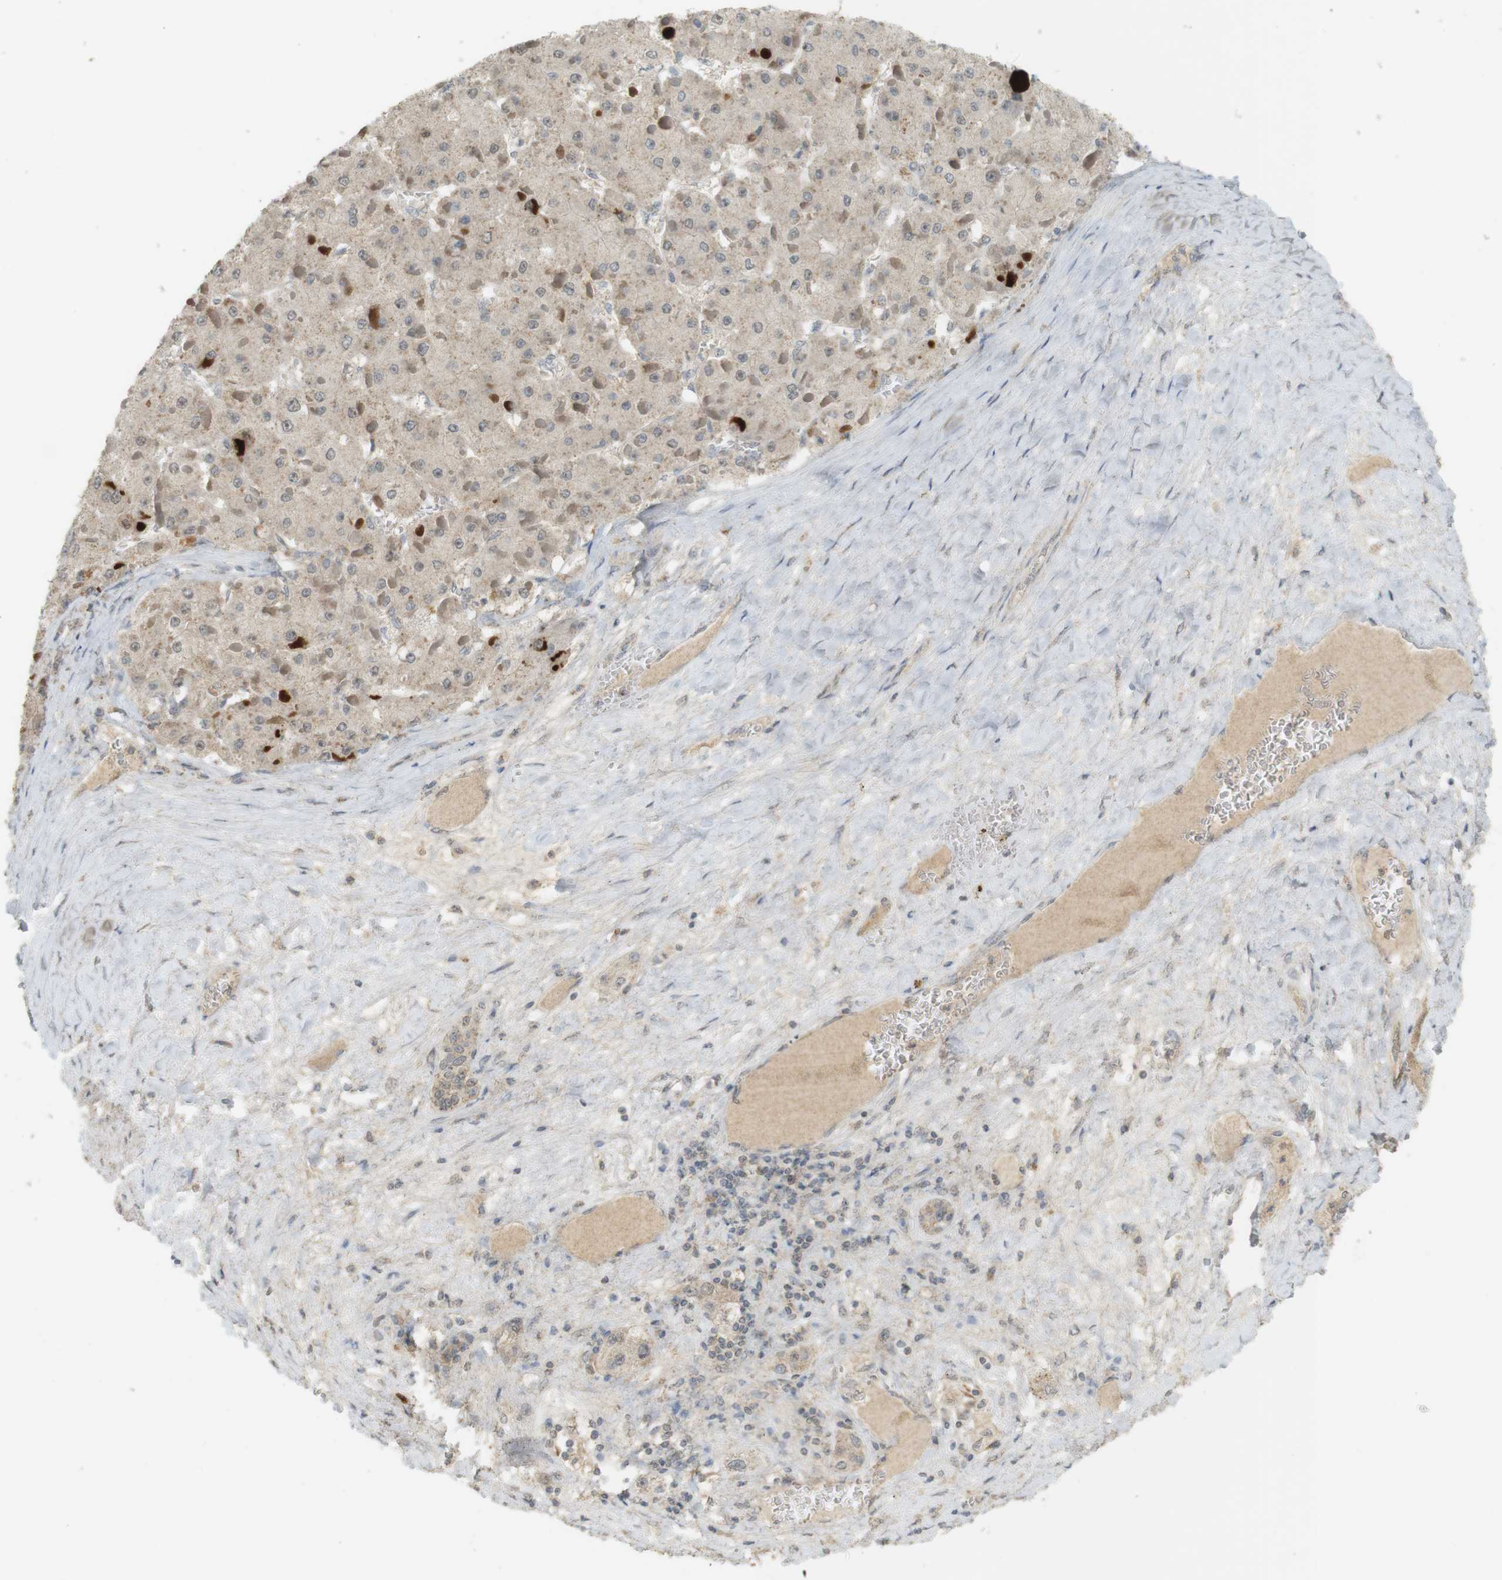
{"staining": {"intensity": "moderate", "quantity": "<25%", "location": "cytoplasmic/membranous"}, "tissue": "liver cancer", "cell_type": "Tumor cells", "image_type": "cancer", "snomed": [{"axis": "morphology", "description": "Carcinoma, Hepatocellular, NOS"}, {"axis": "topography", "description": "Liver"}], "caption": "Immunohistochemical staining of human liver cancer displays low levels of moderate cytoplasmic/membranous protein expression in about <25% of tumor cells.", "gene": "TTK", "patient": {"sex": "female", "age": 73}}